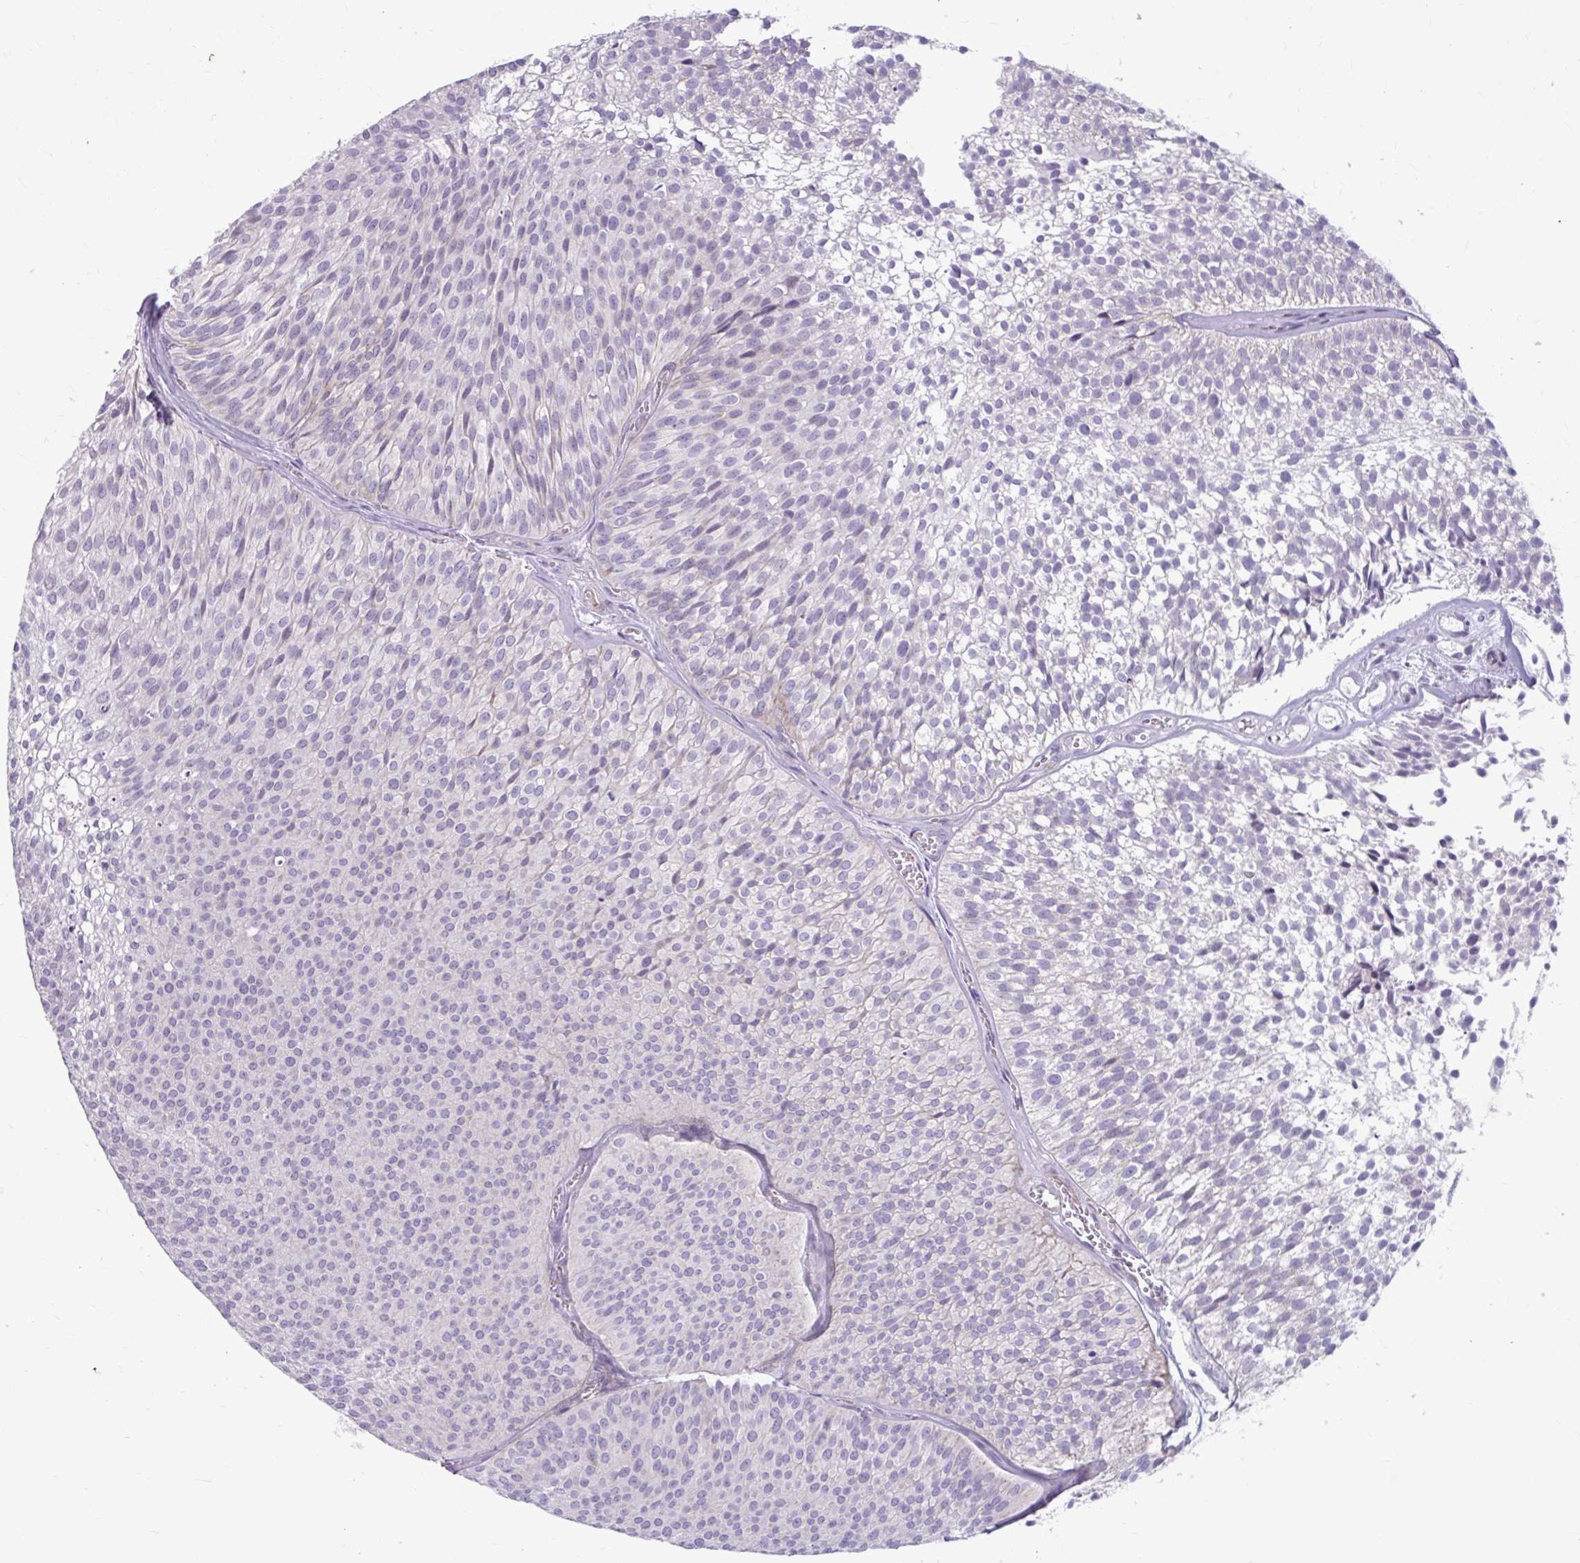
{"staining": {"intensity": "negative", "quantity": "none", "location": "none"}, "tissue": "urothelial cancer", "cell_type": "Tumor cells", "image_type": "cancer", "snomed": [{"axis": "morphology", "description": "Urothelial carcinoma, Low grade"}, {"axis": "topography", "description": "Urinary bladder"}], "caption": "High power microscopy photomicrograph of an immunohistochemistry image of low-grade urothelial carcinoma, revealing no significant expression in tumor cells.", "gene": "MSMO1", "patient": {"sex": "male", "age": 91}}